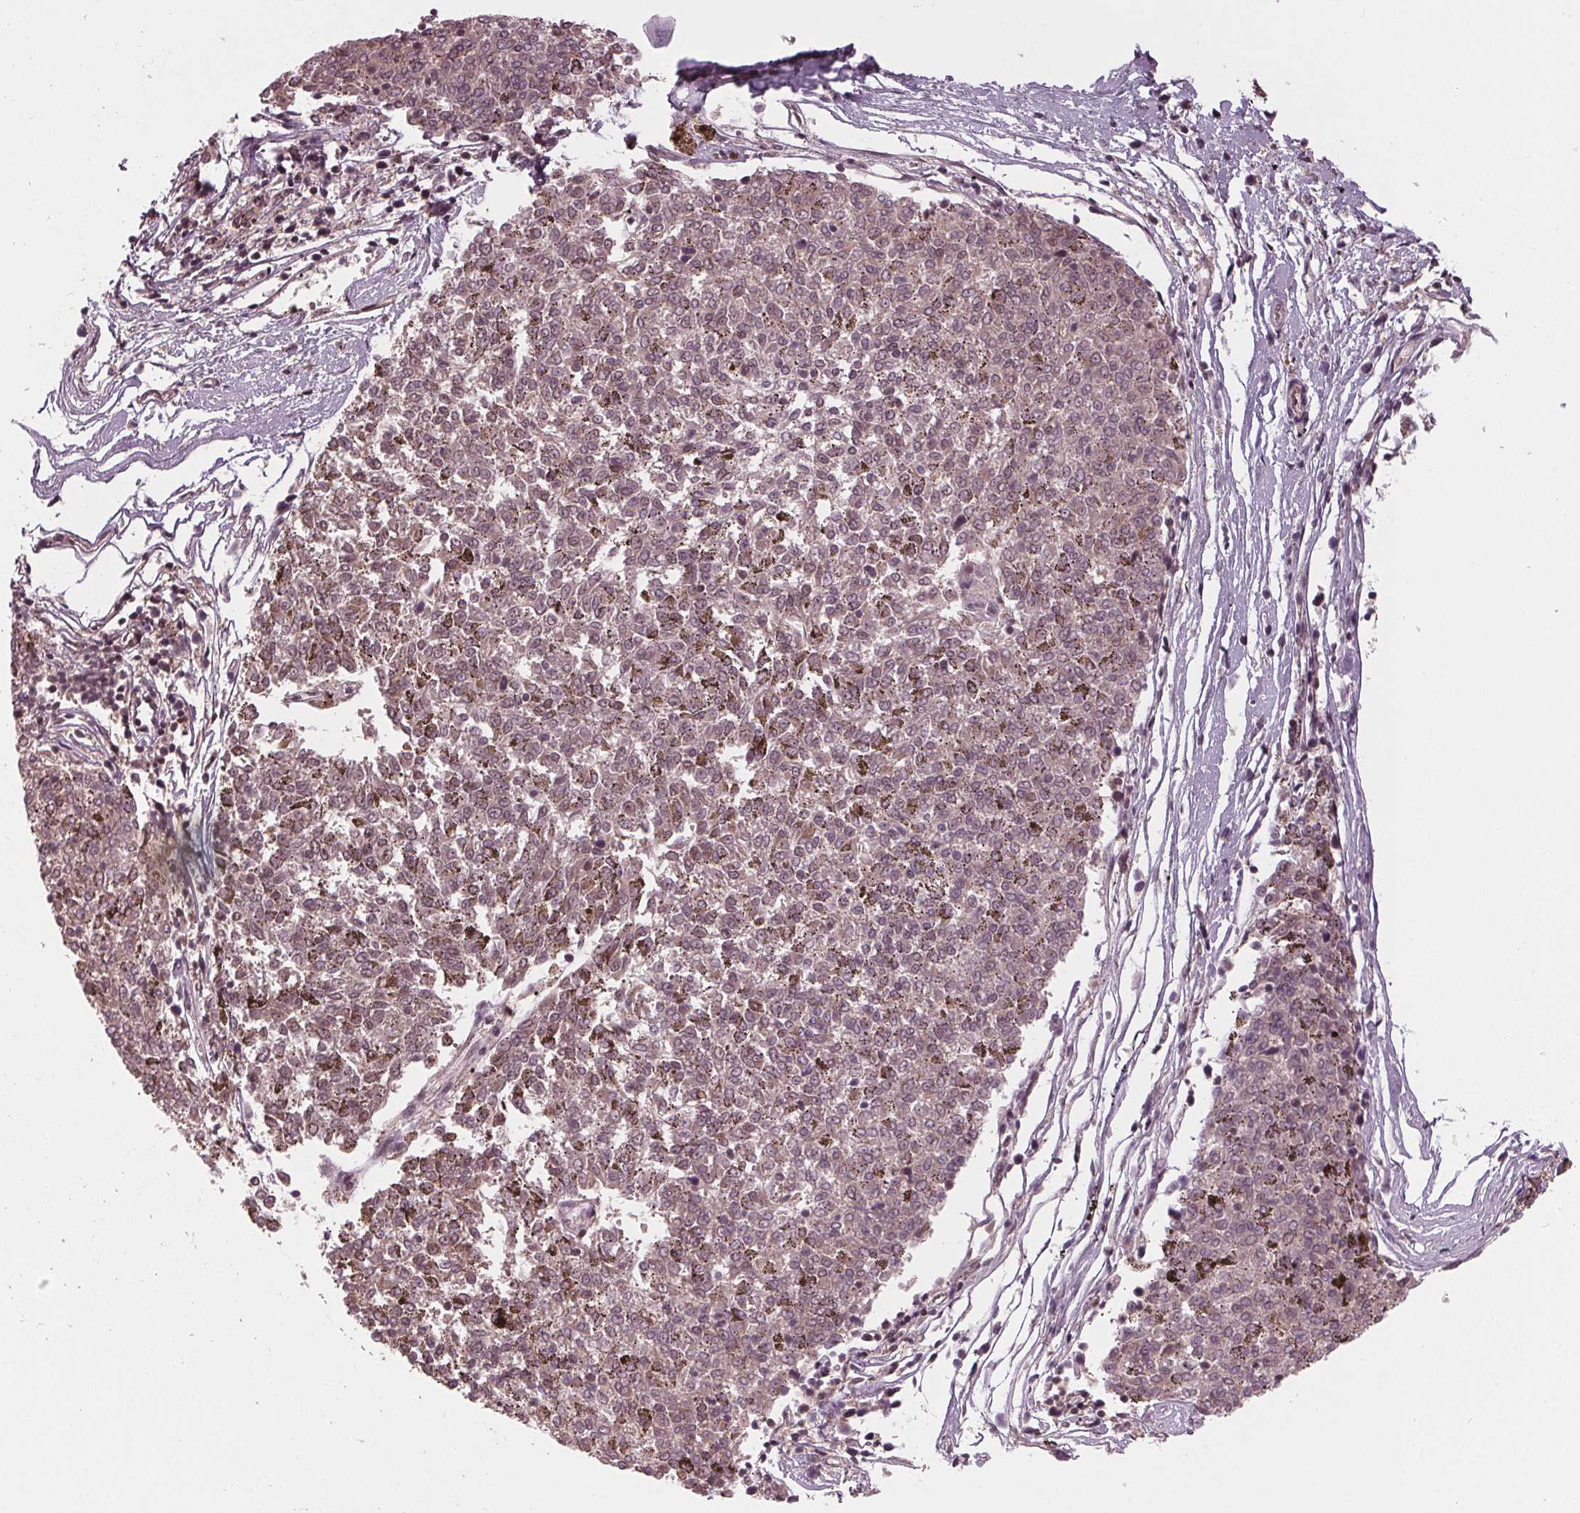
{"staining": {"intensity": "weak", "quantity": ">75%", "location": "nuclear"}, "tissue": "melanoma", "cell_type": "Tumor cells", "image_type": "cancer", "snomed": [{"axis": "morphology", "description": "Malignant melanoma, NOS"}, {"axis": "topography", "description": "Skin"}], "caption": "Immunohistochemical staining of human melanoma displays low levels of weak nuclear positivity in about >75% of tumor cells.", "gene": "LSM2", "patient": {"sex": "female", "age": 72}}